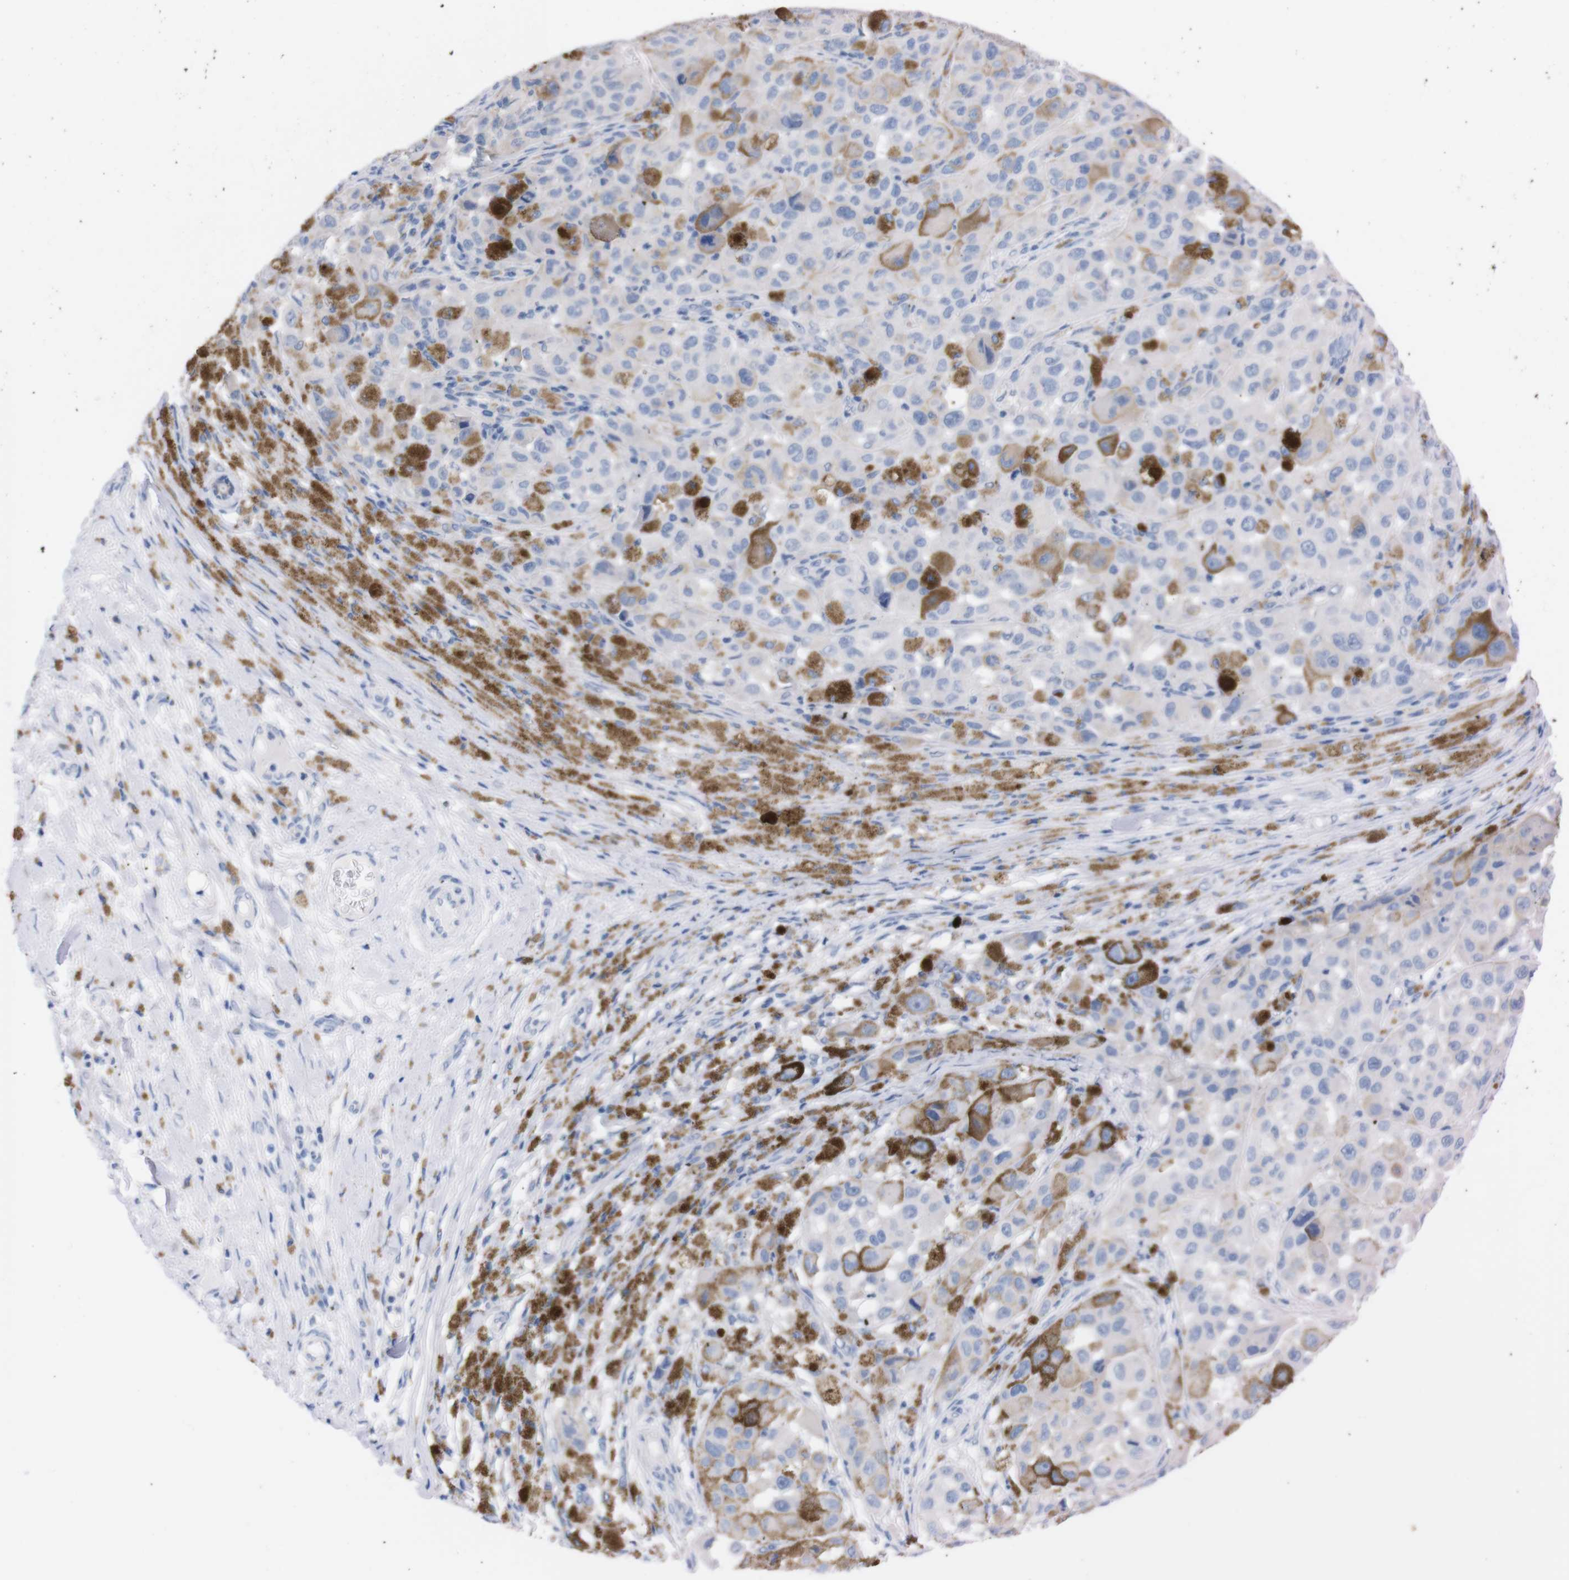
{"staining": {"intensity": "negative", "quantity": "none", "location": "none"}, "tissue": "melanoma", "cell_type": "Tumor cells", "image_type": "cancer", "snomed": [{"axis": "morphology", "description": "Malignant melanoma, NOS"}, {"axis": "topography", "description": "Skin"}], "caption": "Immunohistochemistry (IHC) image of neoplastic tissue: human melanoma stained with DAB (3,3'-diaminobenzidine) reveals no significant protein staining in tumor cells. Nuclei are stained in blue.", "gene": "TMEM243", "patient": {"sex": "male", "age": 96}}